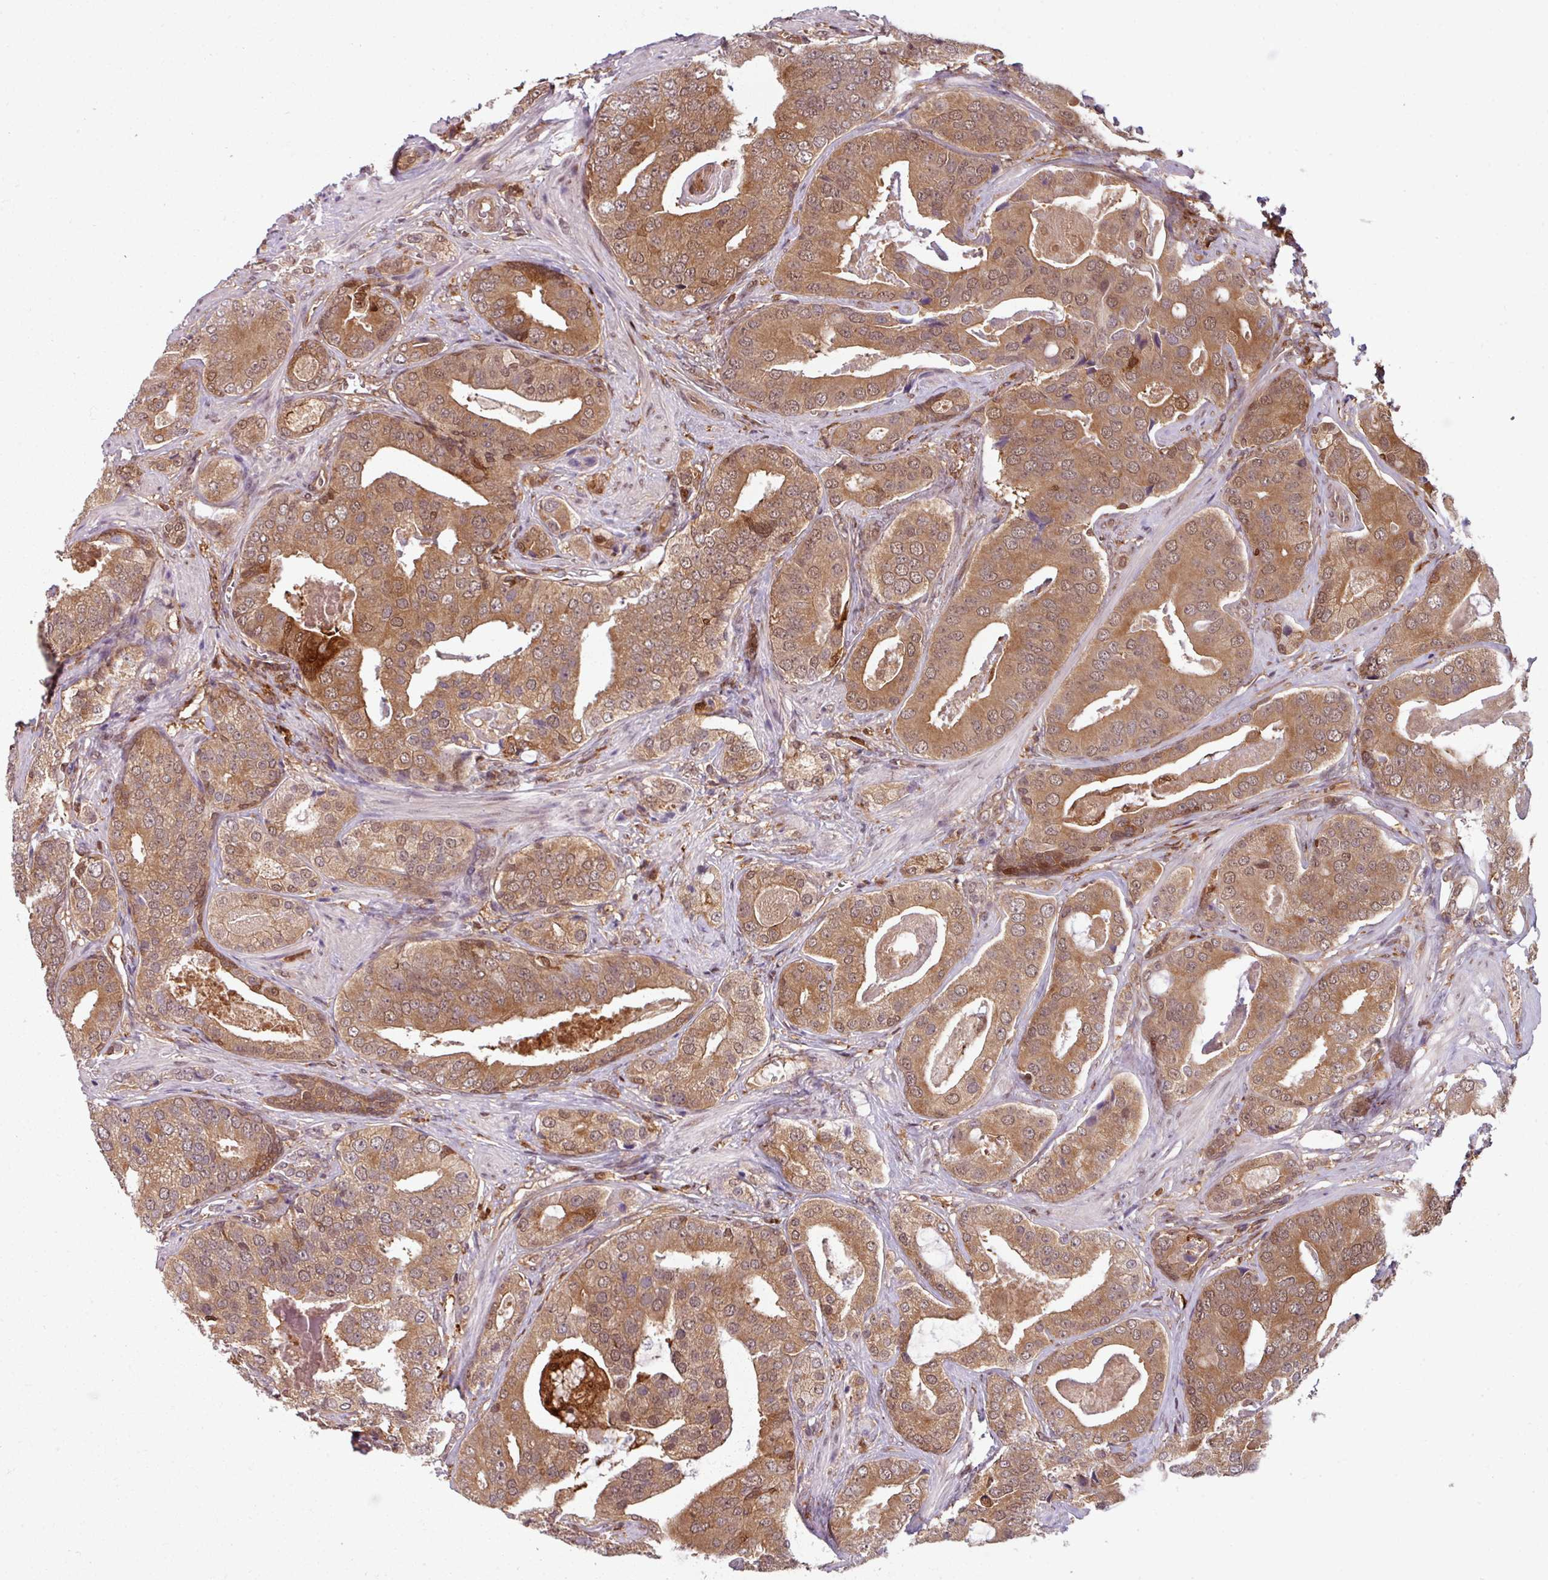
{"staining": {"intensity": "moderate", "quantity": ">75%", "location": "cytoplasmic/membranous"}, "tissue": "prostate cancer", "cell_type": "Tumor cells", "image_type": "cancer", "snomed": [{"axis": "morphology", "description": "Adenocarcinoma, High grade"}, {"axis": "topography", "description": "Prostate"}], "caption": "A brown stain highlights moderate cytoplasmic/membranous expression of a protein in human prostate cancer tumor cells.", "gene": "KCTD11", "patient": {"sex": "male", "age": 71}}